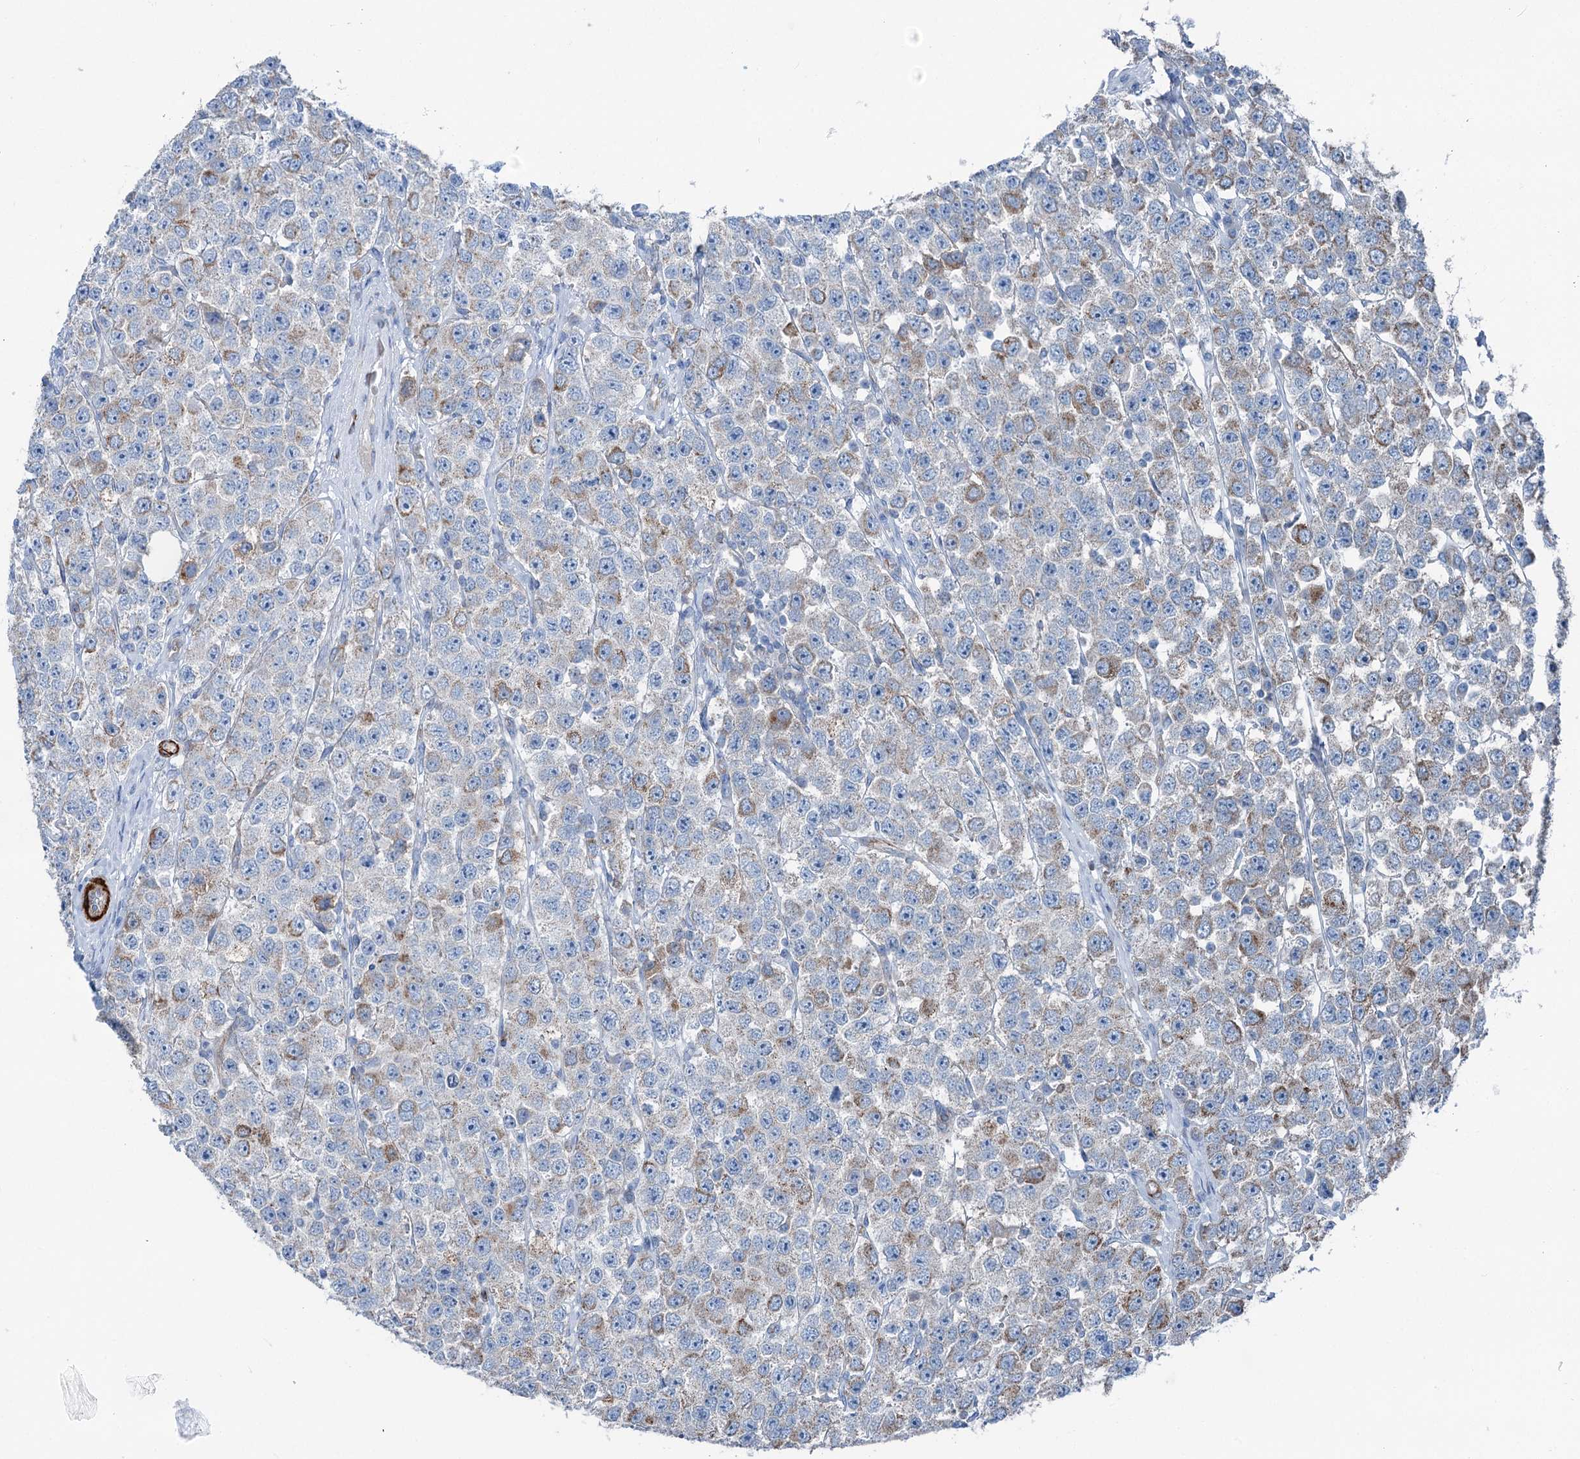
{"staining": {"intensity": "weak", "quantity": "<25%", "location": "cytoplasmic/membranous"}, "tissue": "testis cancer", "cell_type": "Tumor cells", "image_type": "cancer", "snomed": [{"axis": "morphology", "description": "Seminoma, NOS"}, {"axis": "topography", "description": "Testis"}], "caption": "Immunohistochemical staining of human testis seminoma displays no significant expression in tumor cells. (DAB (3,3'-diaminobenzidine) immunohistochemistry (IHC), high magnification).", "gene": "CALCOCO1", "patient": {"sex": "male", "age": 28}}